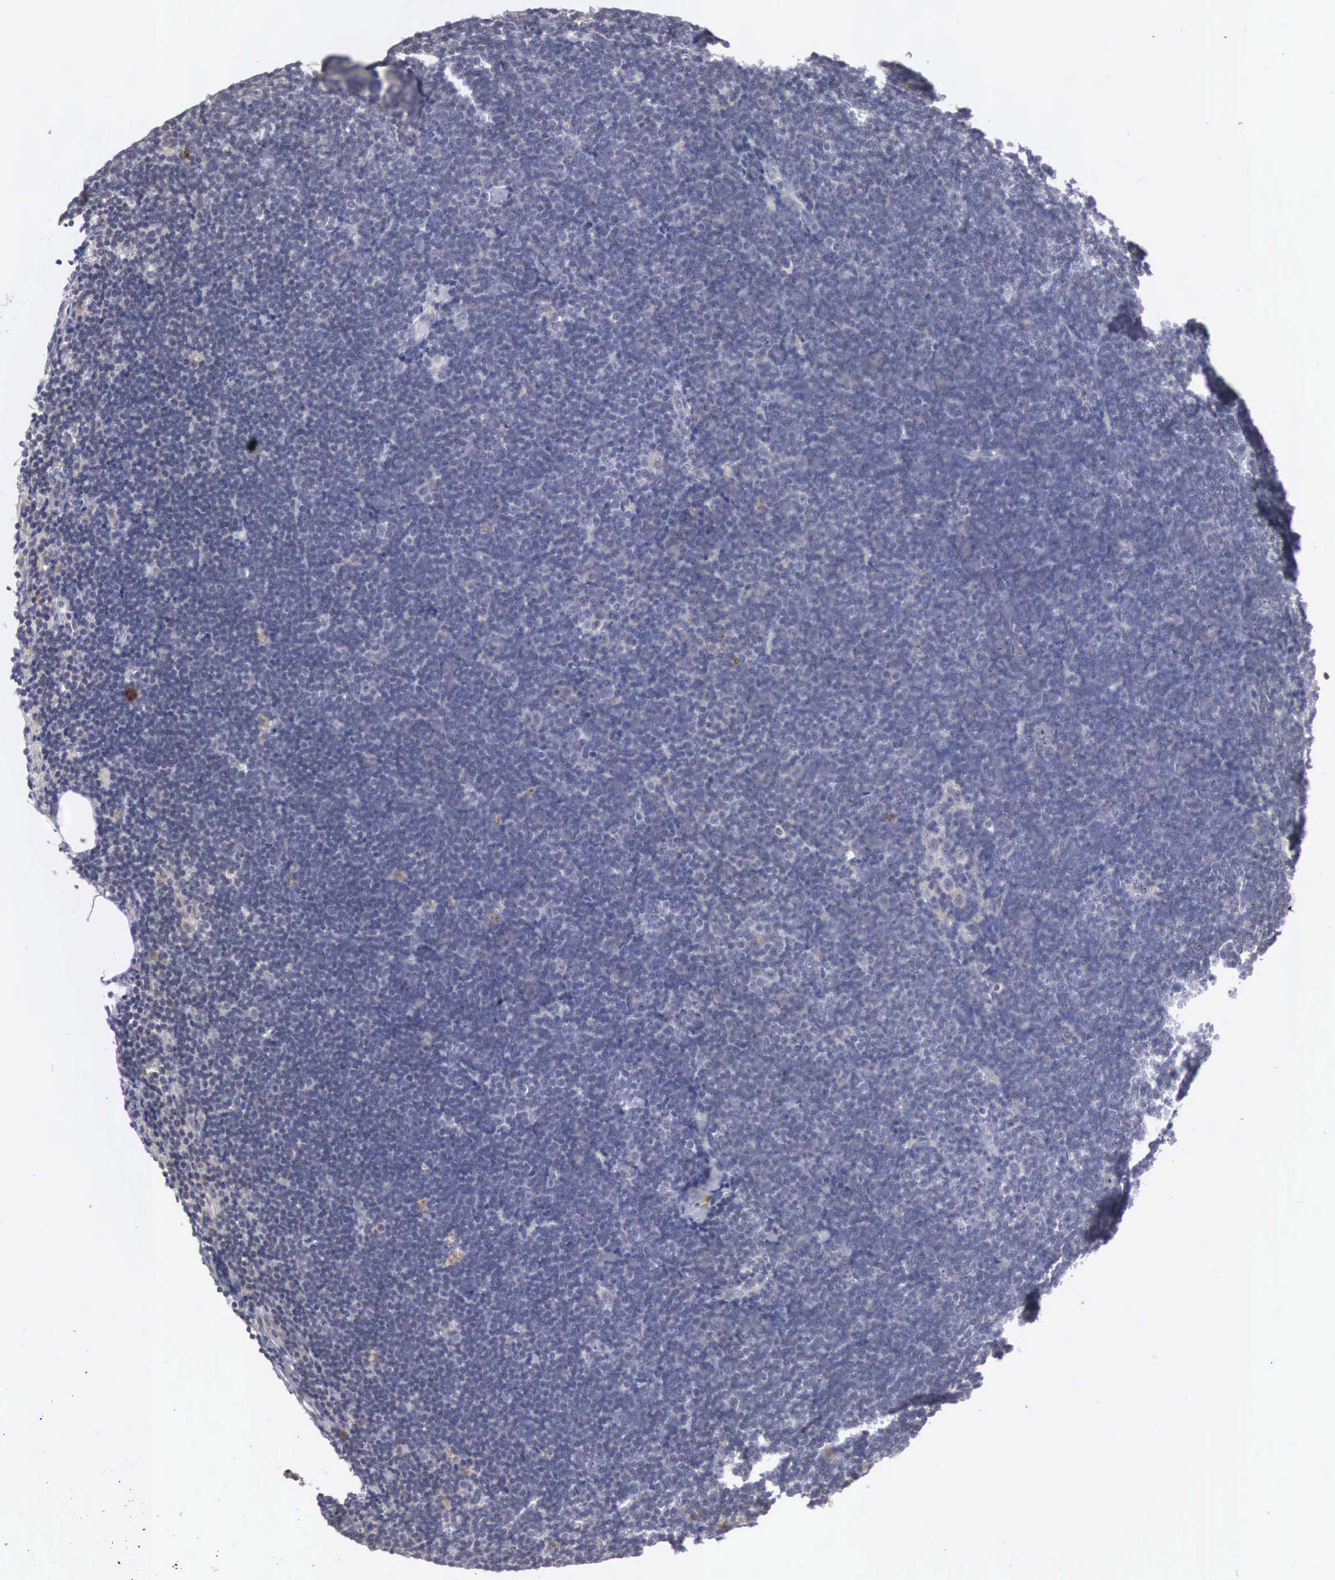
{"staining": {"intensity": "negative", "quantity": "none", "location": "none"}, "tissue": "lymphoma", "cell_type": "Tumor cells", "image_type": "cancer", "snomed": [{"axis": "morphology", "description": "Malignant lymphoma, non-Hodgkin's type, Low grade"}, {"axis": "topography", "description": "Lymph node"}], "caption": "Low-grade malignant lymphoma, non-Hodgkin's type stained for a protein using IHC demonstrates no positivity tumor cells.", "gene": "AMN", "patient": {"sex": "female", "age": 51}}